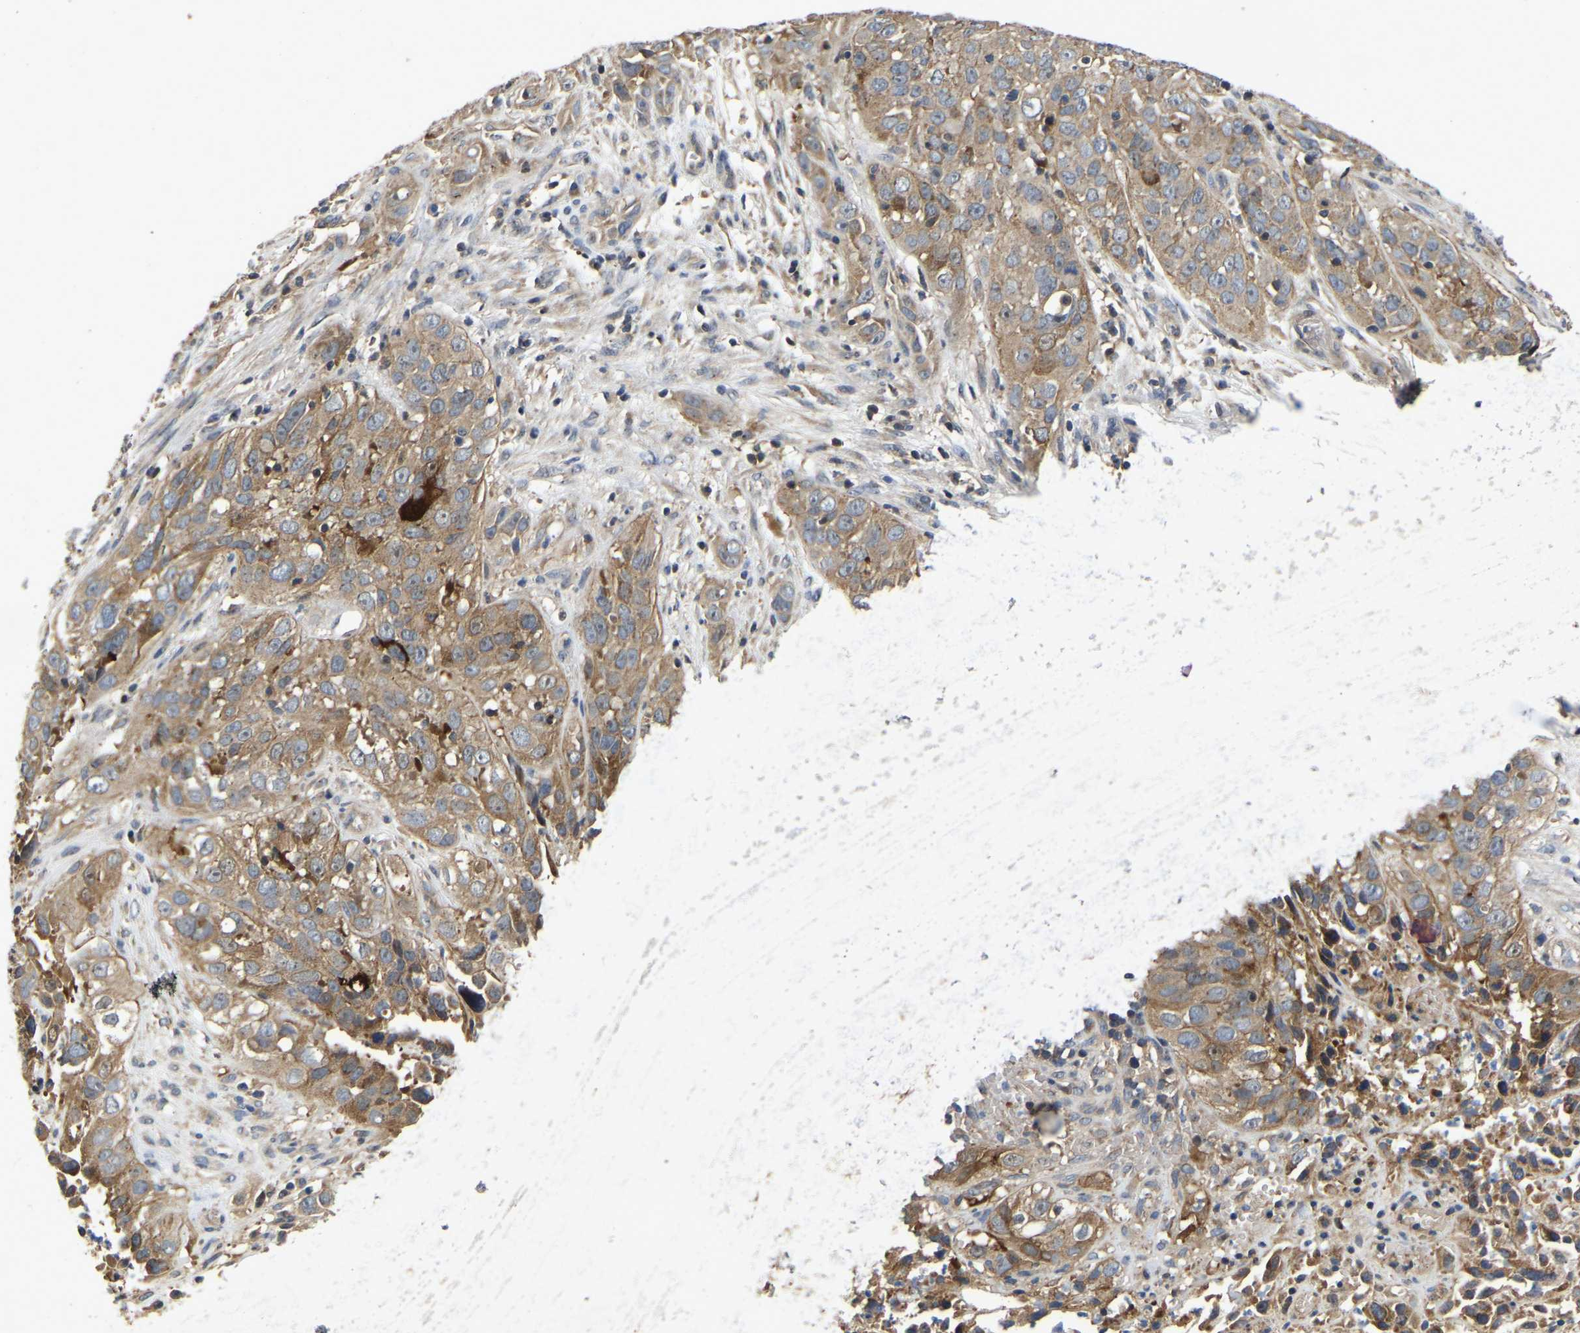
{"staining": {"intensity": "moderate", "quantity": ">75%", "location": "cytoplasmic/membranous"}, "tissue": "cervical cancer", "cell_type": "Tumor cells", "image_type": "cancer", "snomed": [{"axis": "morphology", "description": "Squamous cell carcinoma, NOS"}, {"axis": "topography", "description": "Cervix"}], "caption": "Moderate cytoplasmic/membranous expression is present in about >75% of tumor cells in cervical cancer. The staining was performed using DAB to visualize the protein expression in brown, while the nuclei were stained in blue with hematoxylin (Magnification: 20x).", "gene": "PRDM14", "patient": {"sex": "female", "age": 32}}